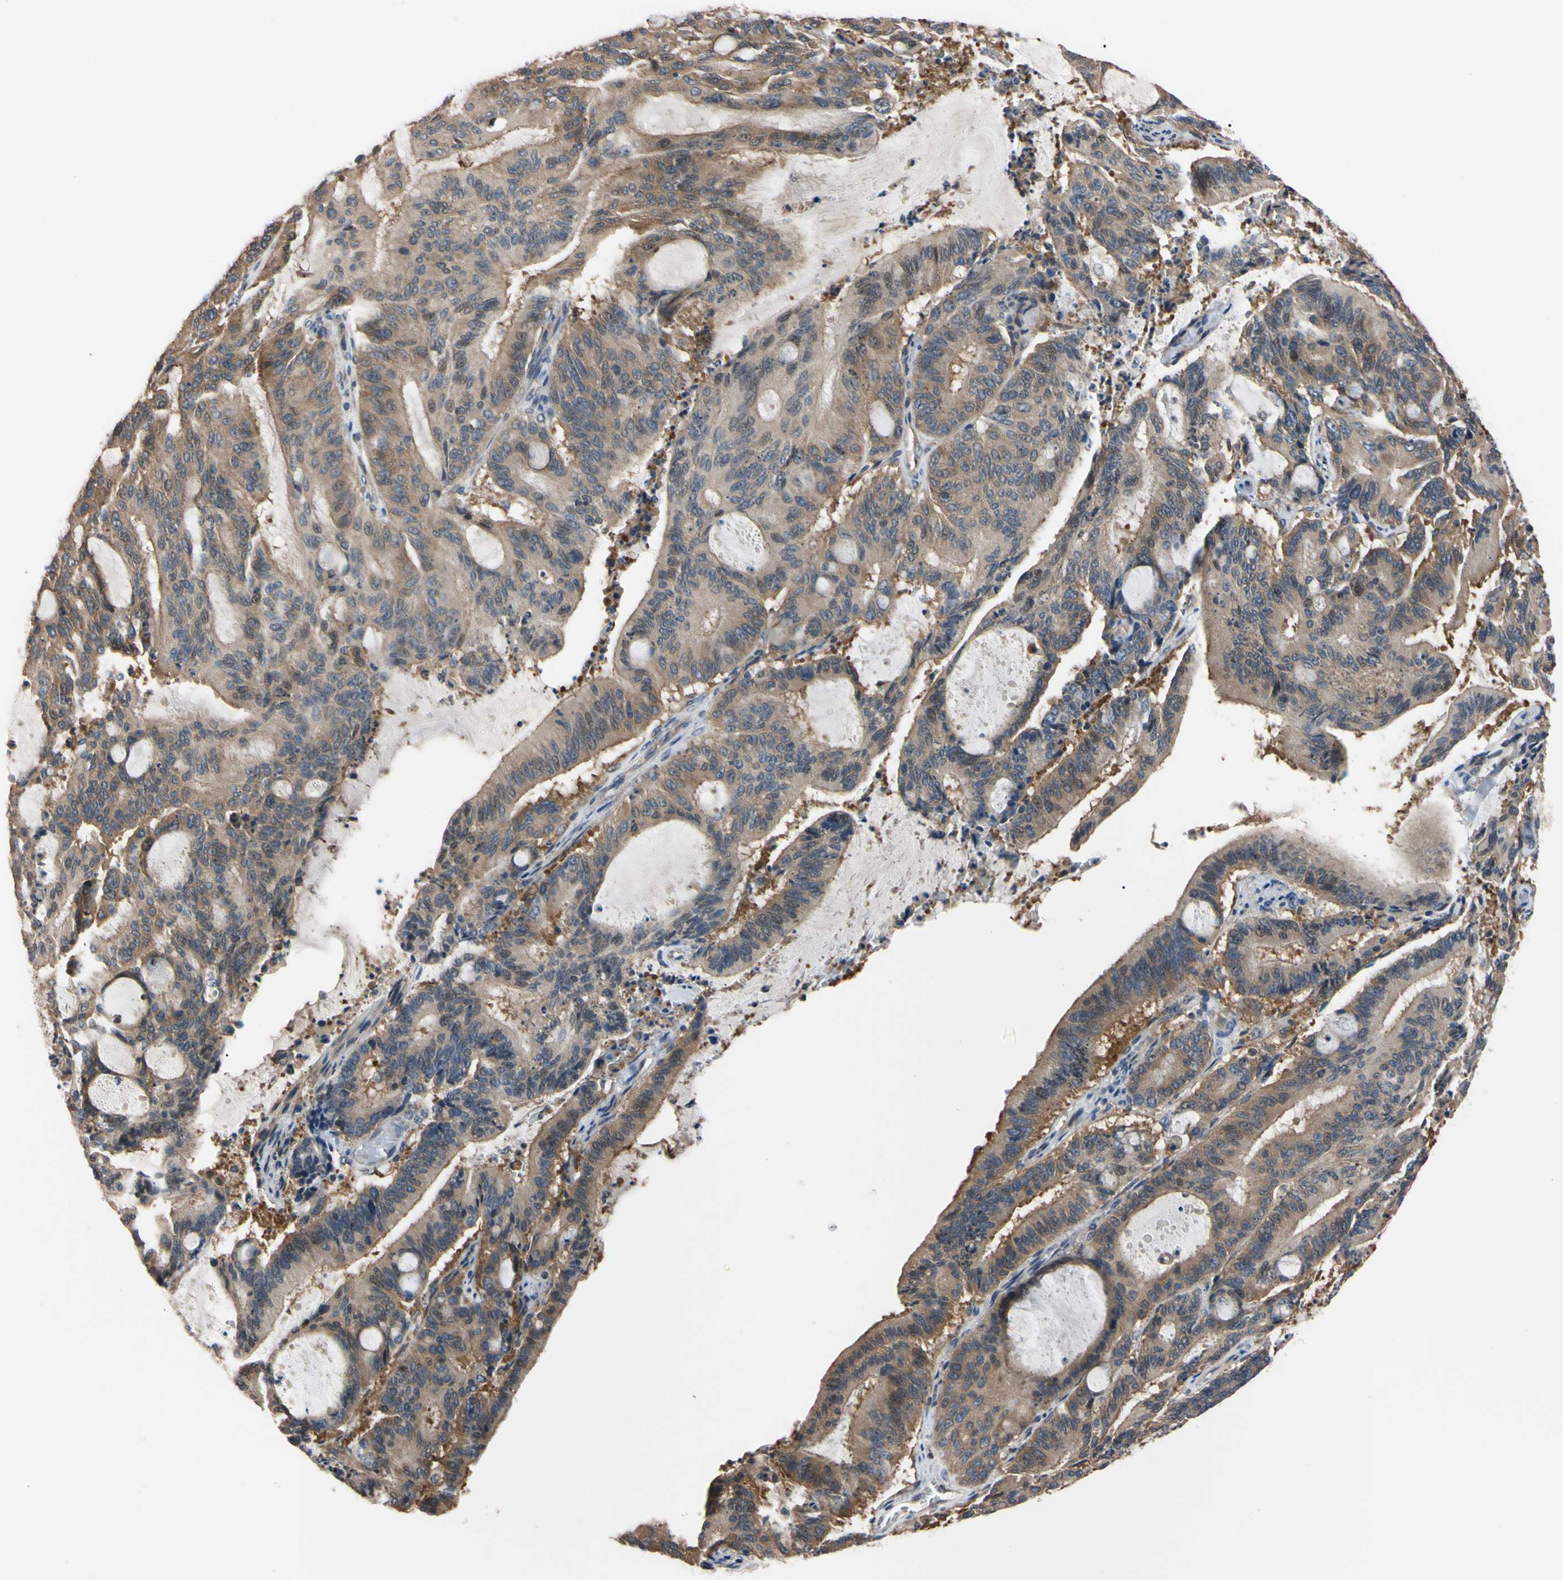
{"staining": {"intensity": "moderate", "quantity": "25%-75%", "location": "cytoplasmic/membranous"}, "tissue": "liver cancer", "cell_type": "Tumor cells", "image_type": "cancer", "snomed": [{"axis": "morphology", "description": "Cholangiocarcinoma"}, {"axis": "topography", "description": "Liver"}], "caption": "This histopathology image demonstrates immunohistochemistry staining of human liver cancer (cholangiocarcinoma), with medium moderate cytoplasmic/membranous positivity in approximately 25%-75% of tumor cells.", "gene": "RARS1", "patient": {"sex": "female", "age": 73}}